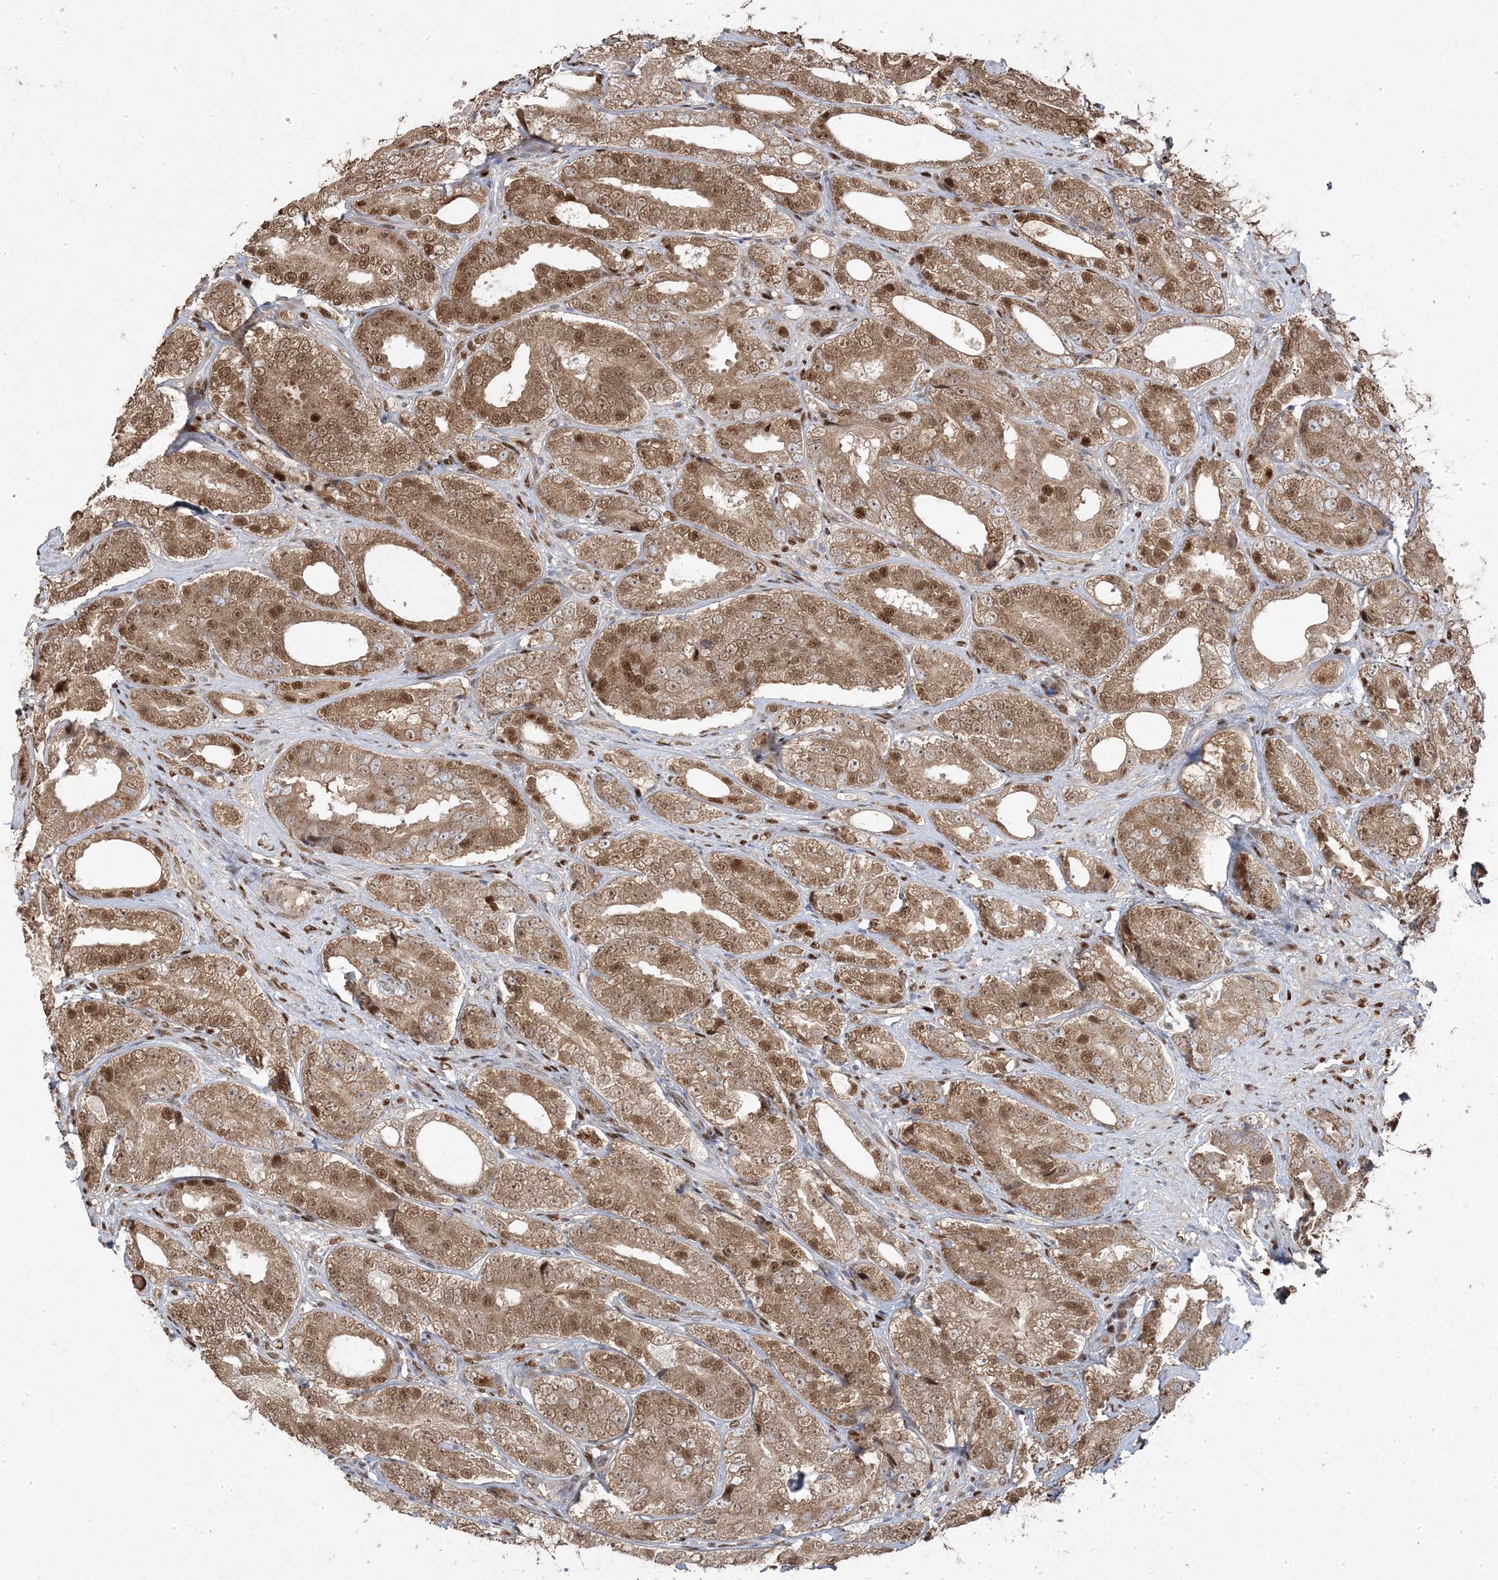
{"staining": {"intensity": "moderate", "quantity": ">75%", "location": "cytoplasmic/membranous,nuclear"}, "tissue": "prostate cancer", "cell_type": "Tumor cells", "image_type": "cancer", "snomed": [{"axis": "morphology", "description": "Adenocarcinoma, High grade"}, {"axis": "topography", "description": "Prostate"}], "caption": "High-magnification brightfield microscopy of prostate cancer (adenocarcinoma (high-grade)) stained with DAB (3,3'-diaminobenzidine) (brown) and counterstained with hematoxylin (blue). tumor cells exhibit moderate cytoplasmic/membranous and nuclear positivity is identified in about>75% of cells.", "gene": "PPOX", "patient": {"sex": "male", "age": 56}}